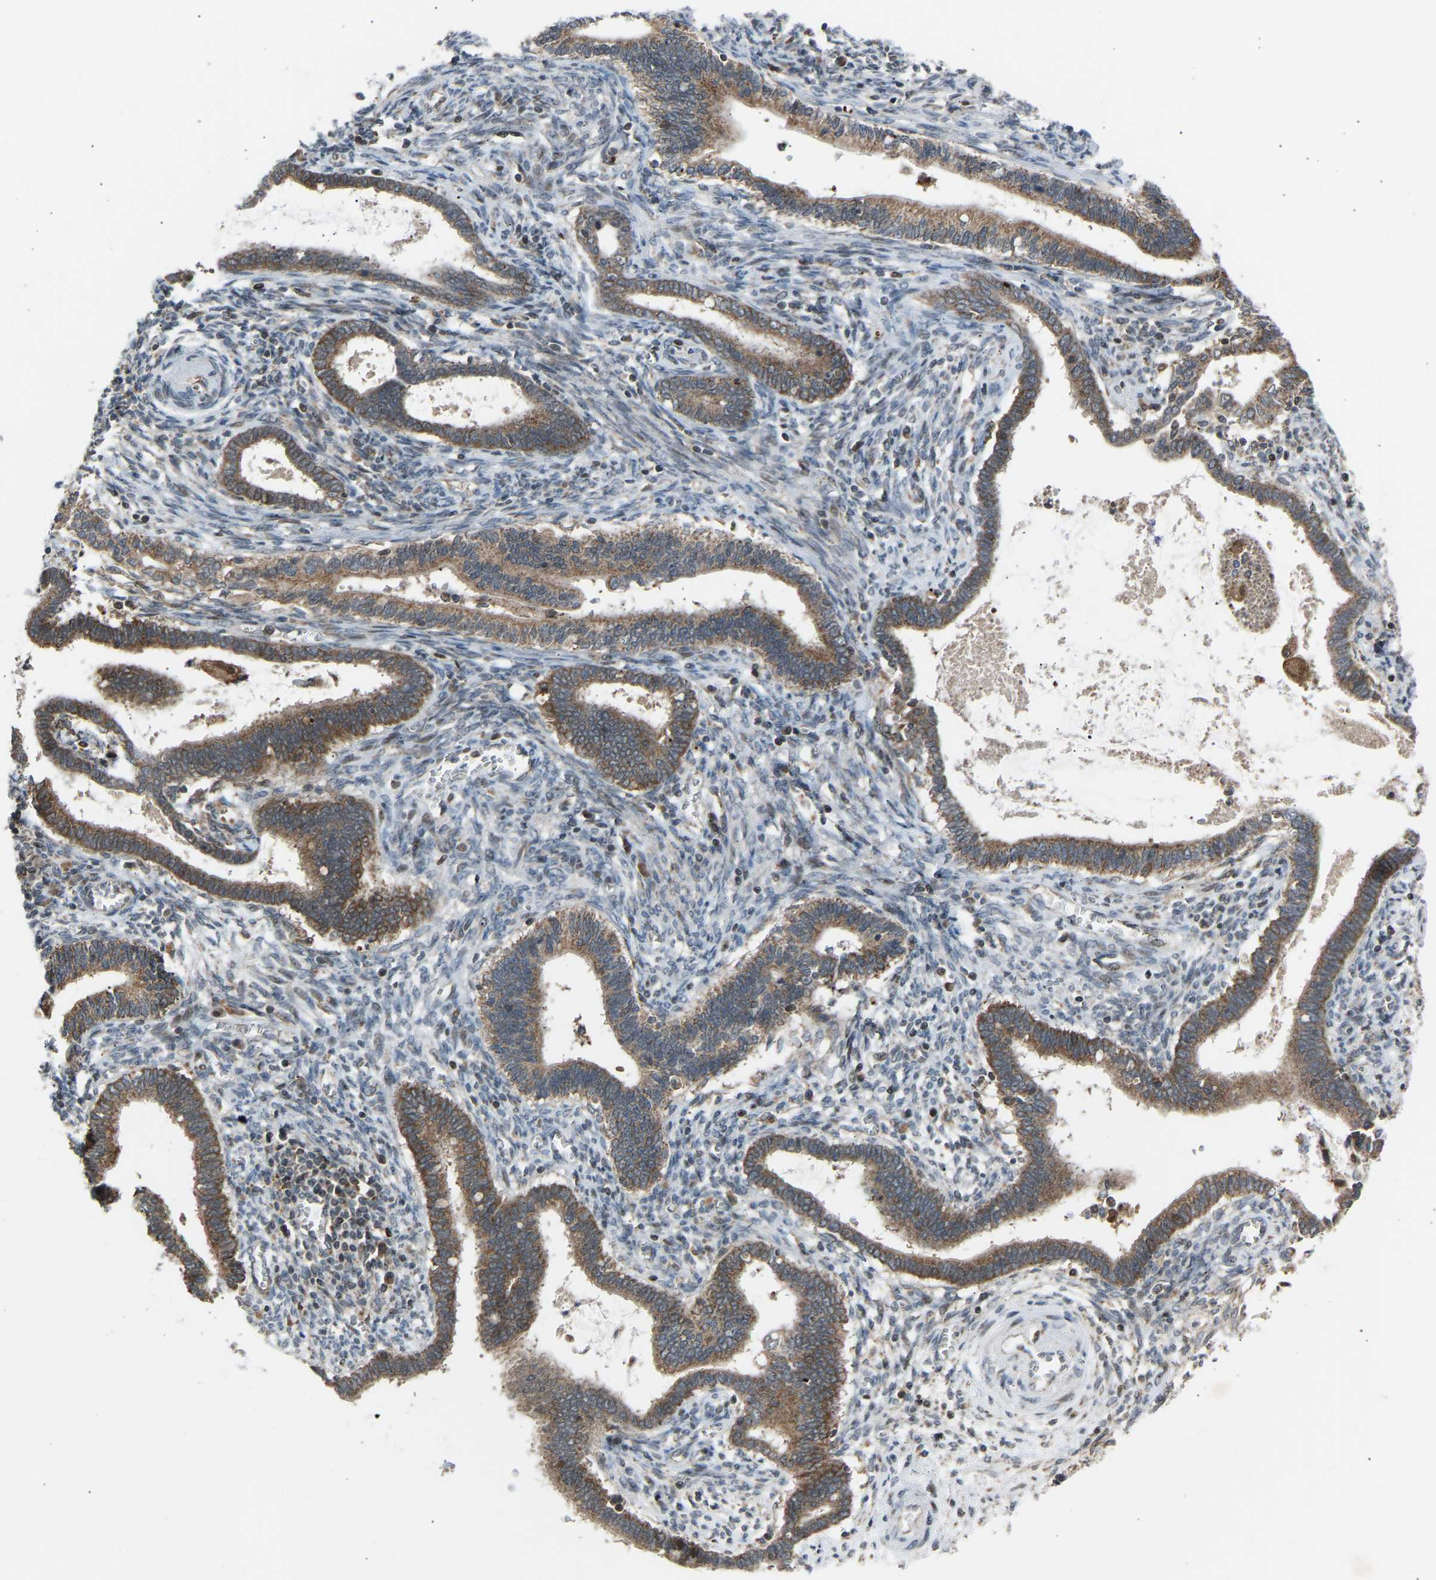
{"staining": {"intensity": "moderate", "quantity": ">75%", "location": "cytoplasmic/membranous"}, "tissue": "cervical cancer", "cell_type": "Tumor cells", "image_type": "cancer", "snomed": [{"axis": "morphology", "description": "Adenocarcinoma, NOS"}, {"axis": "topography", "description": "Cervix"}], "caption": "Brown immunohistochemical staining in human cervical cancer (adenocarcinoma) exhibits moderate cytoplasmic/membranous expression in approximately >75% of tumor cells.", "gene": "SLIRP", "patient": {"sex": "female", "age": 44}}